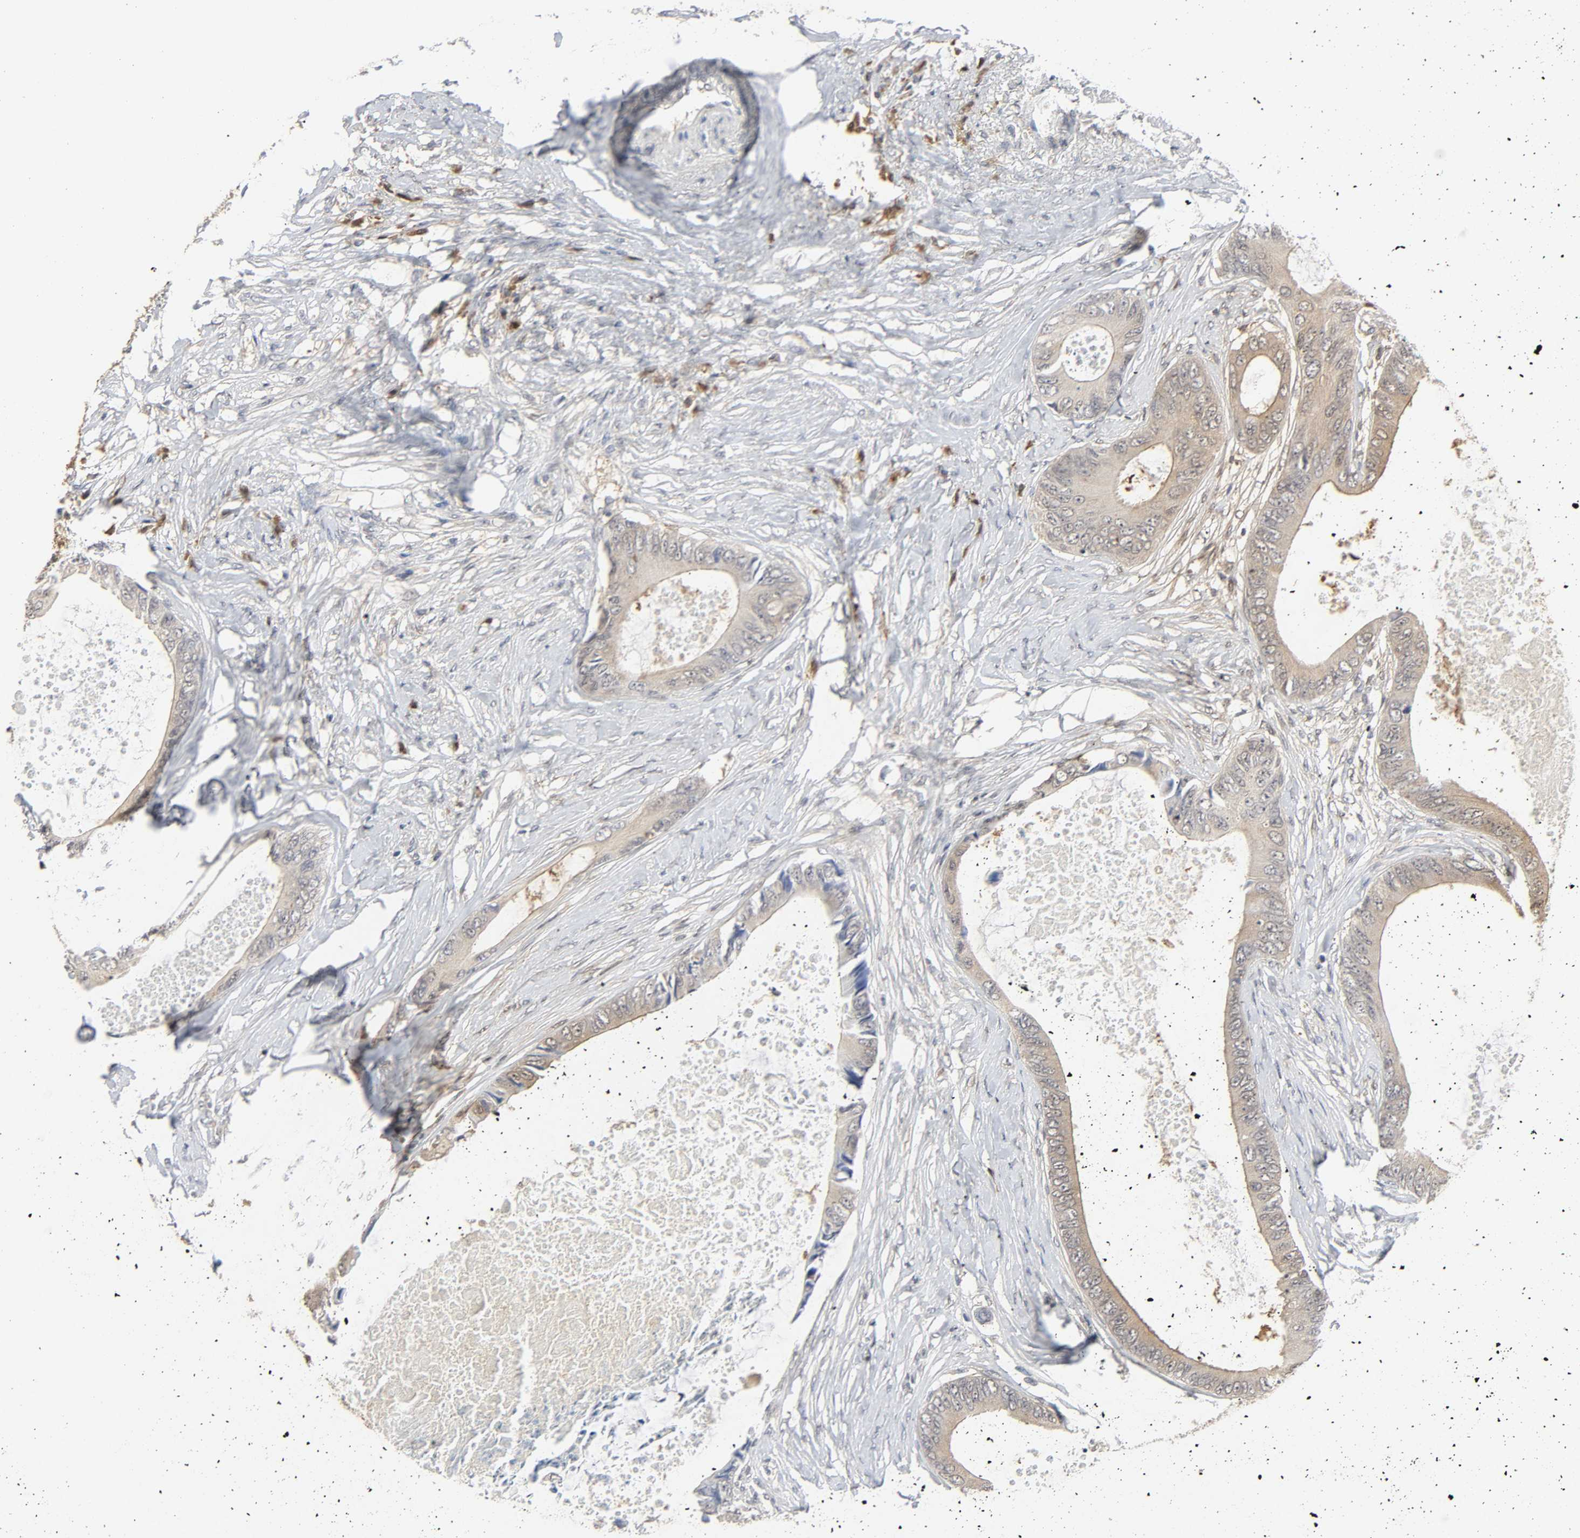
{"staining": {"intensity": "moderate", "quantity": "<25%", "location": "cytoplasmic/membranous"}, "tissue": "colorectal cancer", "cell_type": "Tumor cells", "image_type": "cancer", "snomed": [{"axis": "morphology", "description": "Normal tissue, NOS"}, {"axis": "morphology", "description": "Adenocarcinoma, NOS"}, {"axis": "topography", "description": "Rectum"}, {"axis": "topography", "description": "Peripheral nerve tissue"}], "caption": "Brown immunohistochemical staining in colorectal adenocarcinoma reveals moderate cytoplasmic/membranous staining in about <25% of tumor cells. The staining was performed using DAB (3,3'-diaminobenzidine) to visualize the protein expression in brown, while the nuclei were stained in blue with hematoxylin (Magnification: 20x).", "gene": "MIF", "patient": {"sex": "female", "age": 77}}